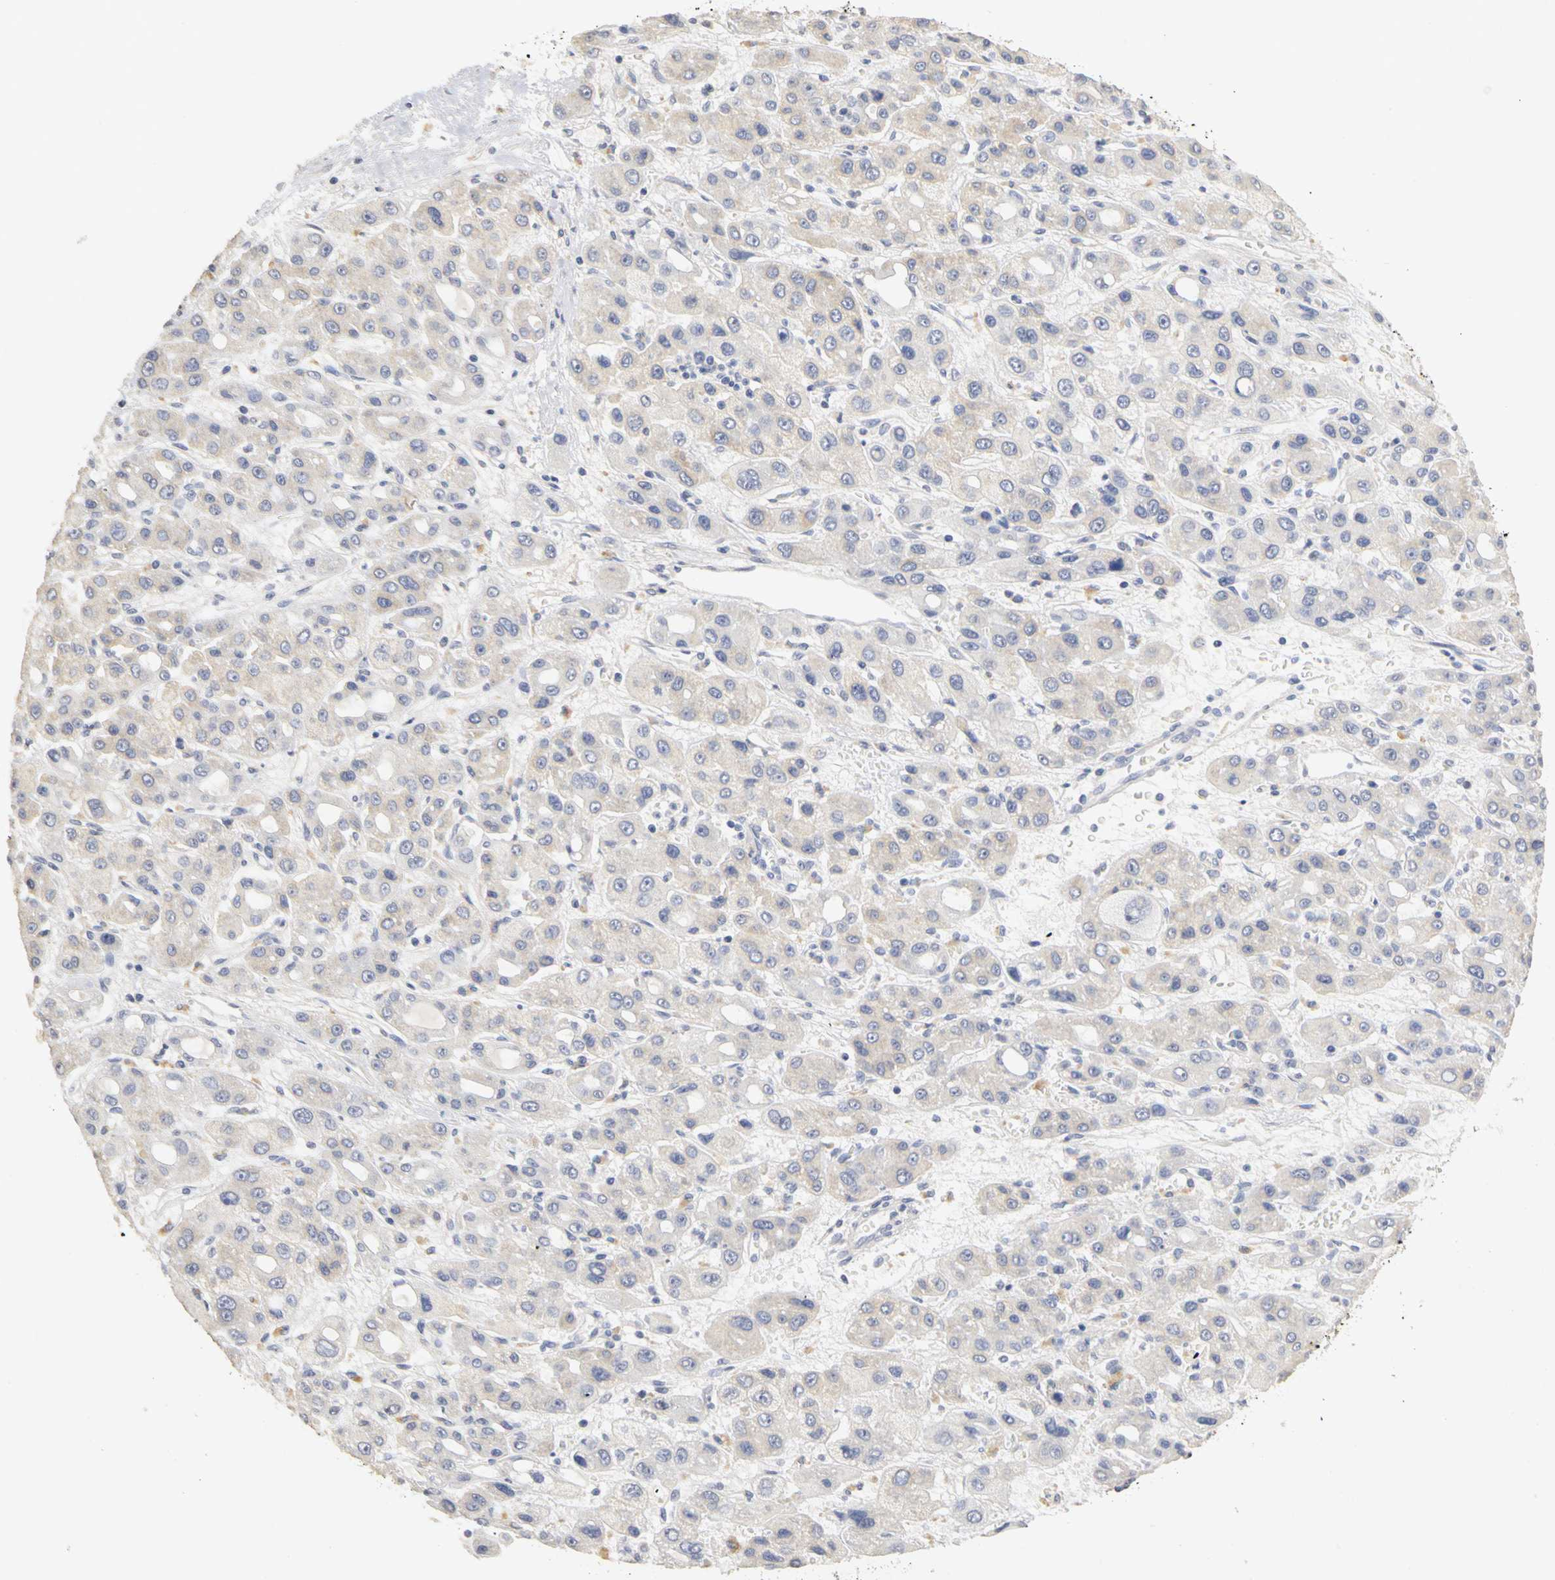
{"staining": {"intensity": "negative", "quantity": "none", "location": "none"}, "tissue": "liver cancer", "cell_type": "Tumor cells", "image_type": "cancer", "snomed": [{"axis": "morphology", "description": "Carcinoma, Hepatocellular, NOS"}, {"axis": "topography", "description": "Liver"}], "caption": "Tumor cells show no significant positivity in liver cancer.", "gene": "PGR", "patient": {"sex": "male", "age": 55}}